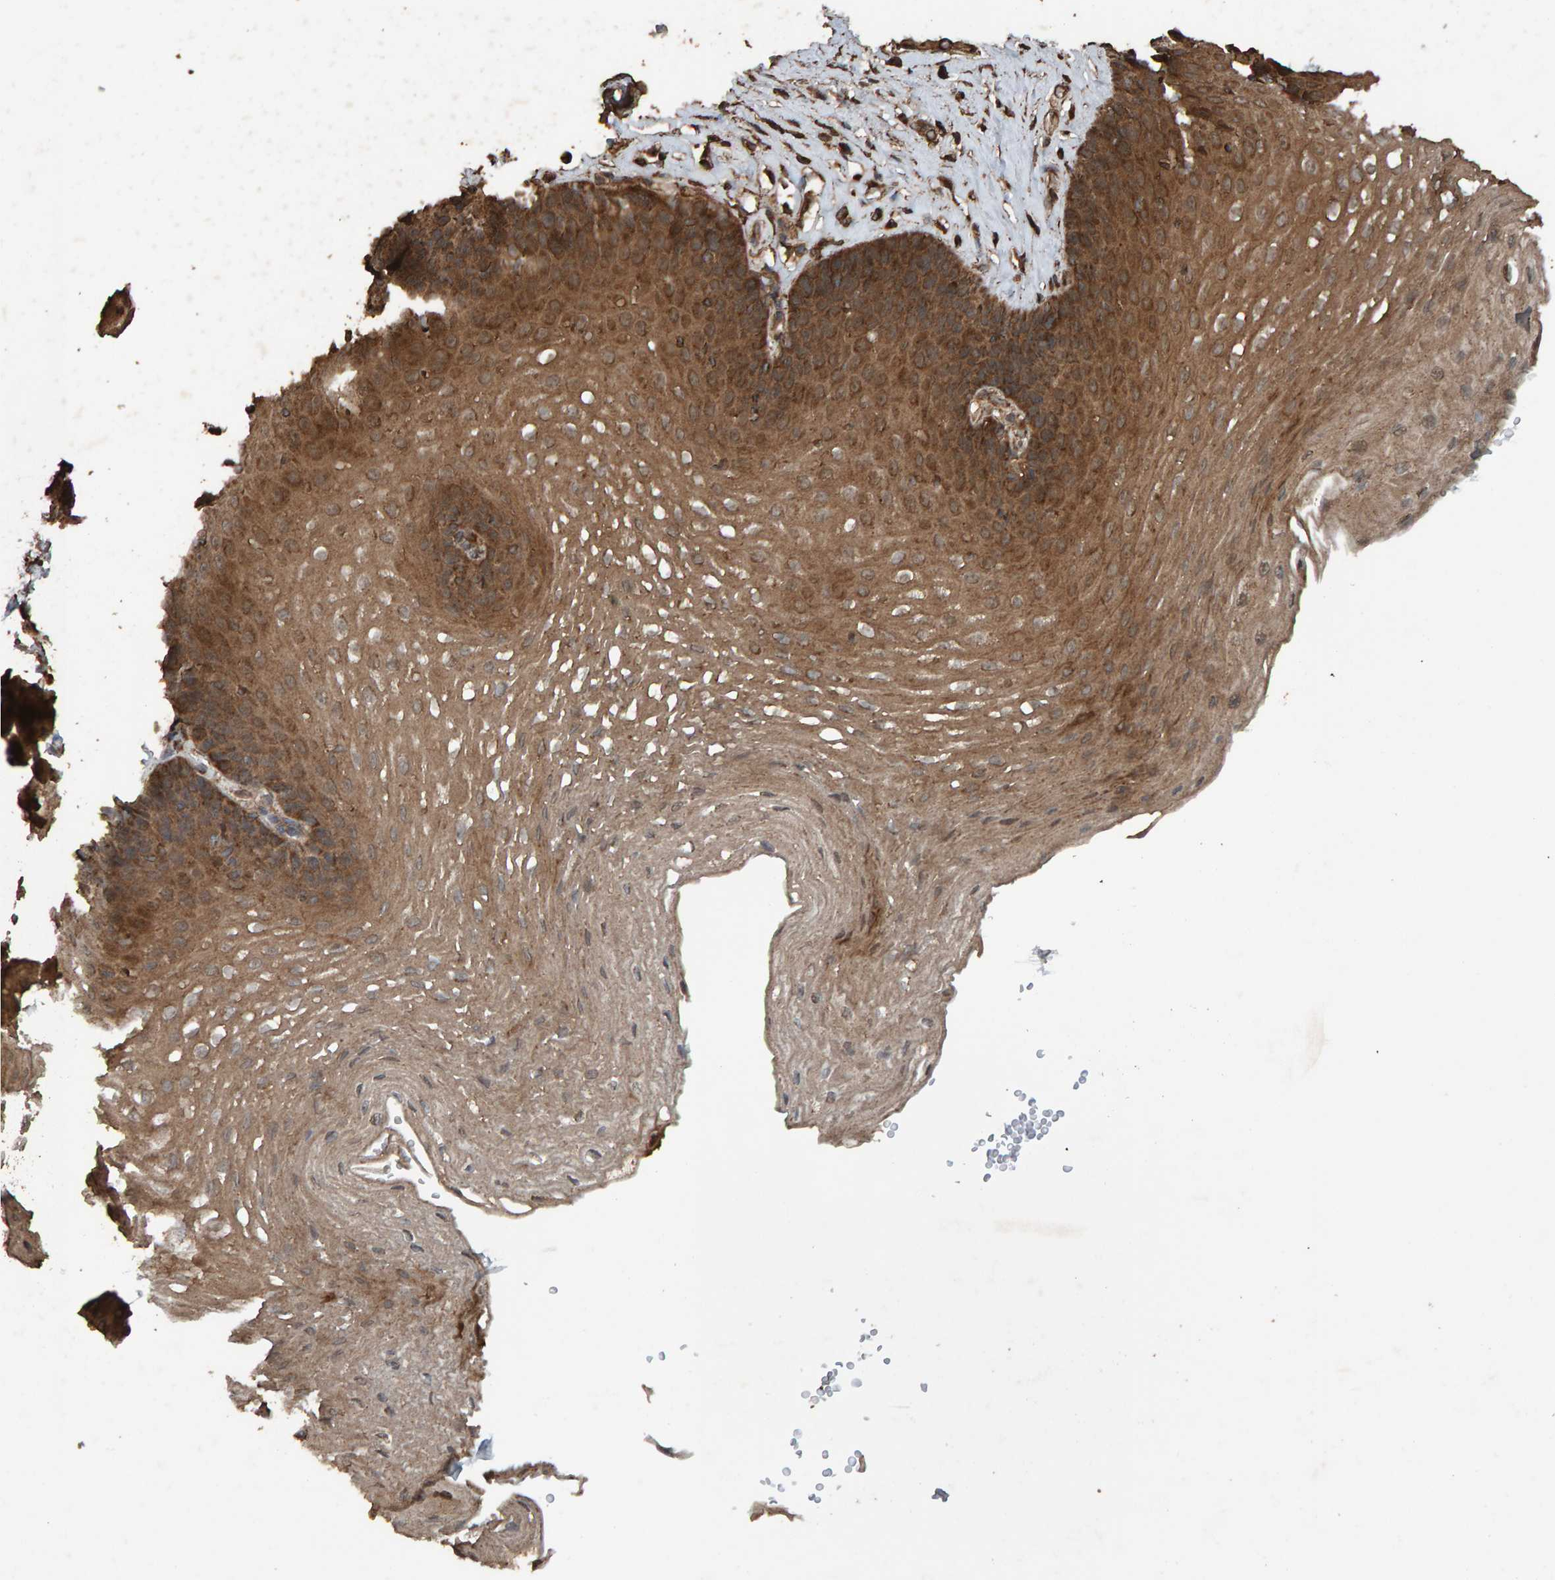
{"staining": {"intensity": "moderate", "quantity": ">75%", "location": "cytoplasmic/membranous"}, "tissue": "esophagus", "cell_type": "Squamous epithelial cells", "image_type": "normal", "snomed": [{"axis": "morphology", "description": "Normal tissue, NOS"}, {"axis": "topography", "description": "Esophagus"}], "caption": "This histopathology image shows immunohistochemistry (IHC) staining of benign human esophagus, with medium moderate cytoplasmic/membranous positivity in about >75% of squamous epithelial cells.", "gene": "DUS1L", "patient": {"sex": "female", "age": 66}}